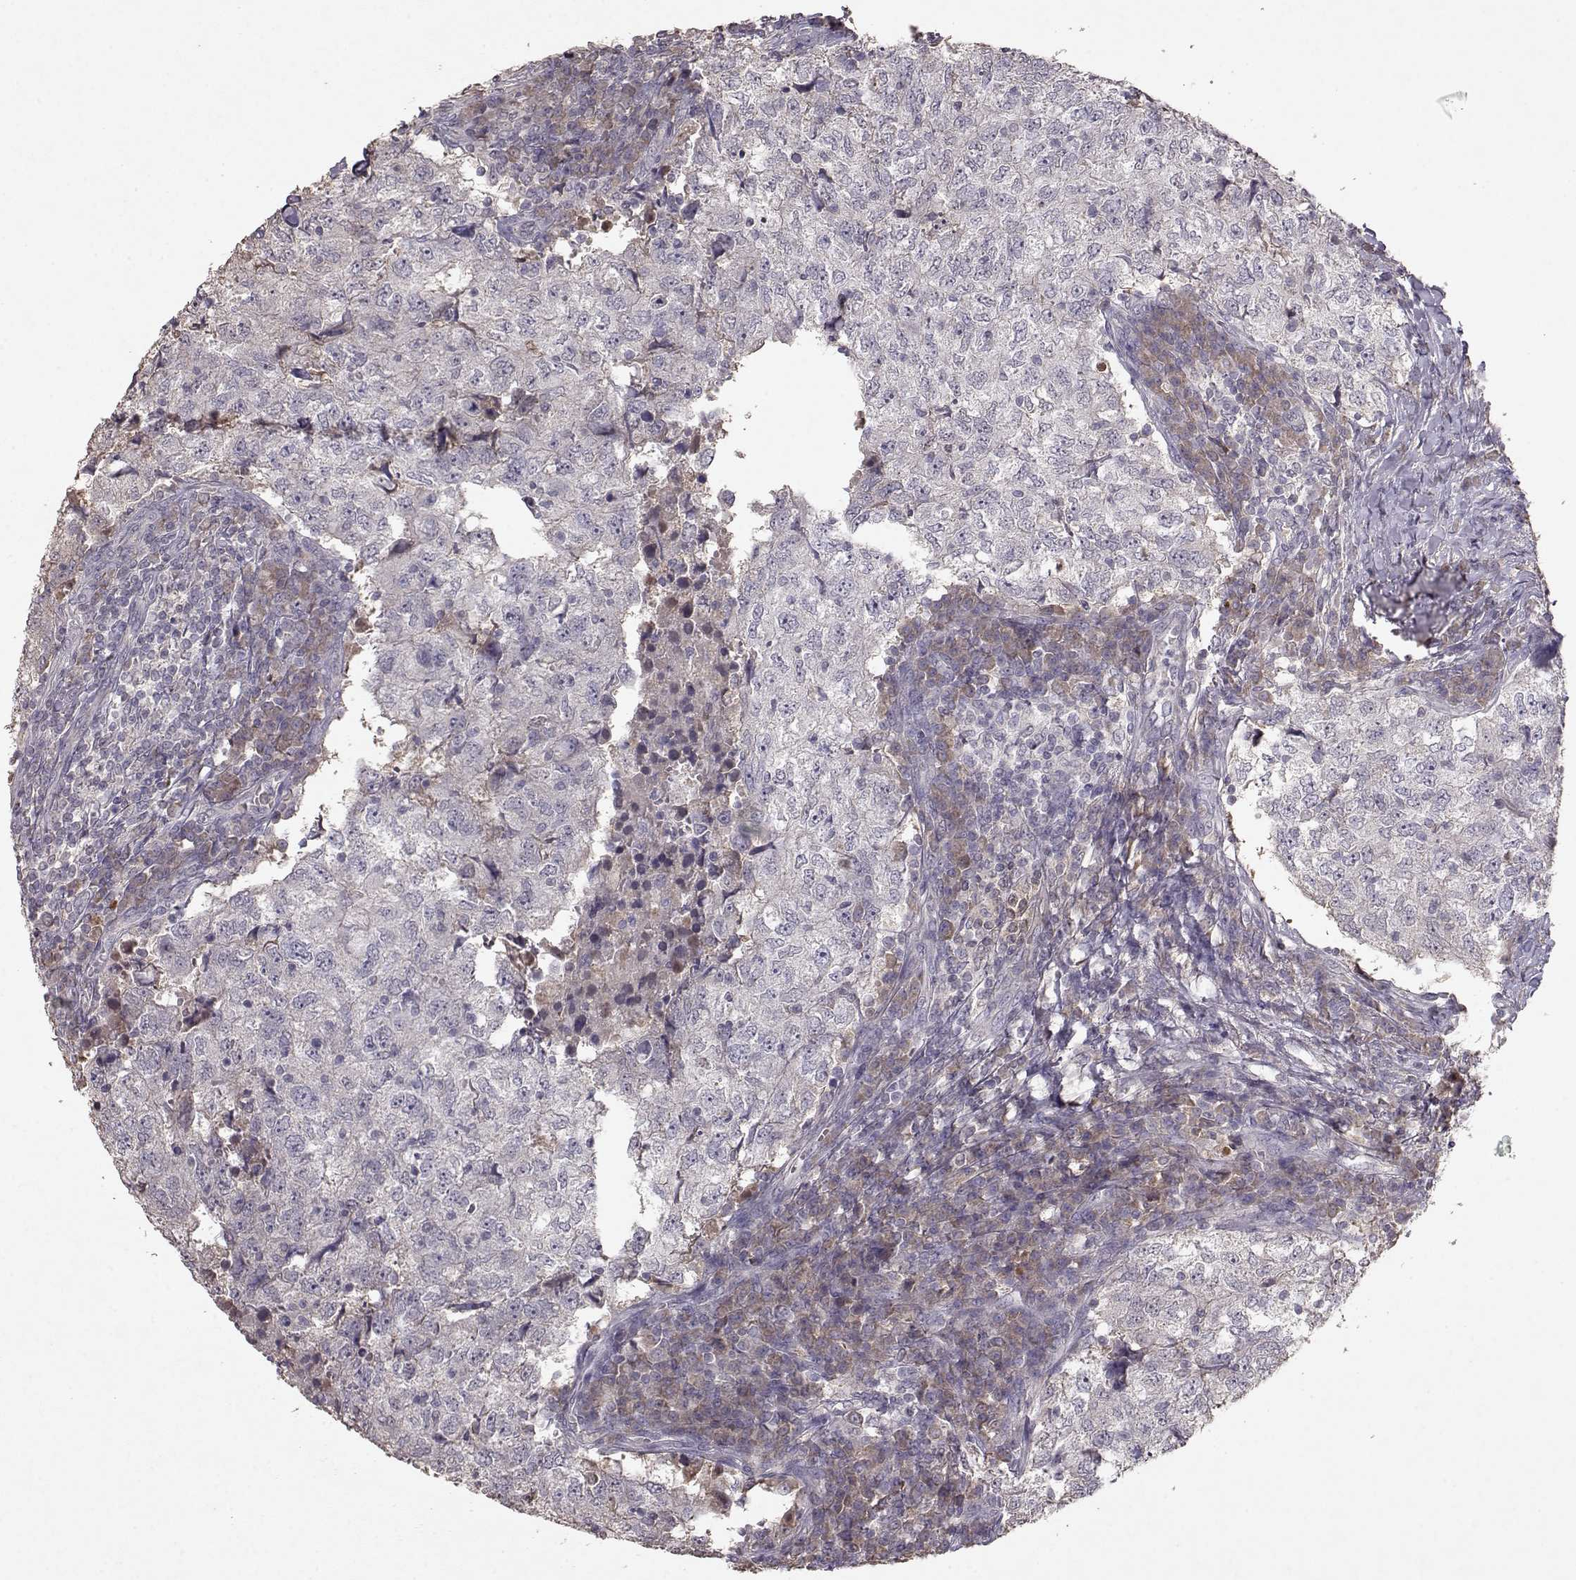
{"staining": {"intensity": "negative", "quantity": "none", "location": "none"}, "tissue": "breast cancer", "cell_type": "Tumor cells", "image_type": "cancer", "snomed": [{"axis": "morphology", "description": "Duct carcinoma"}, {"axis": "topography", "description": "Breast"}], "caption": "Human breast infiltrating ductal carcinoma stained for a protein using IHC displays no expression in tumor cells.", "gene": "PMCH", "patient": {"sex": "female", "age": 30}}